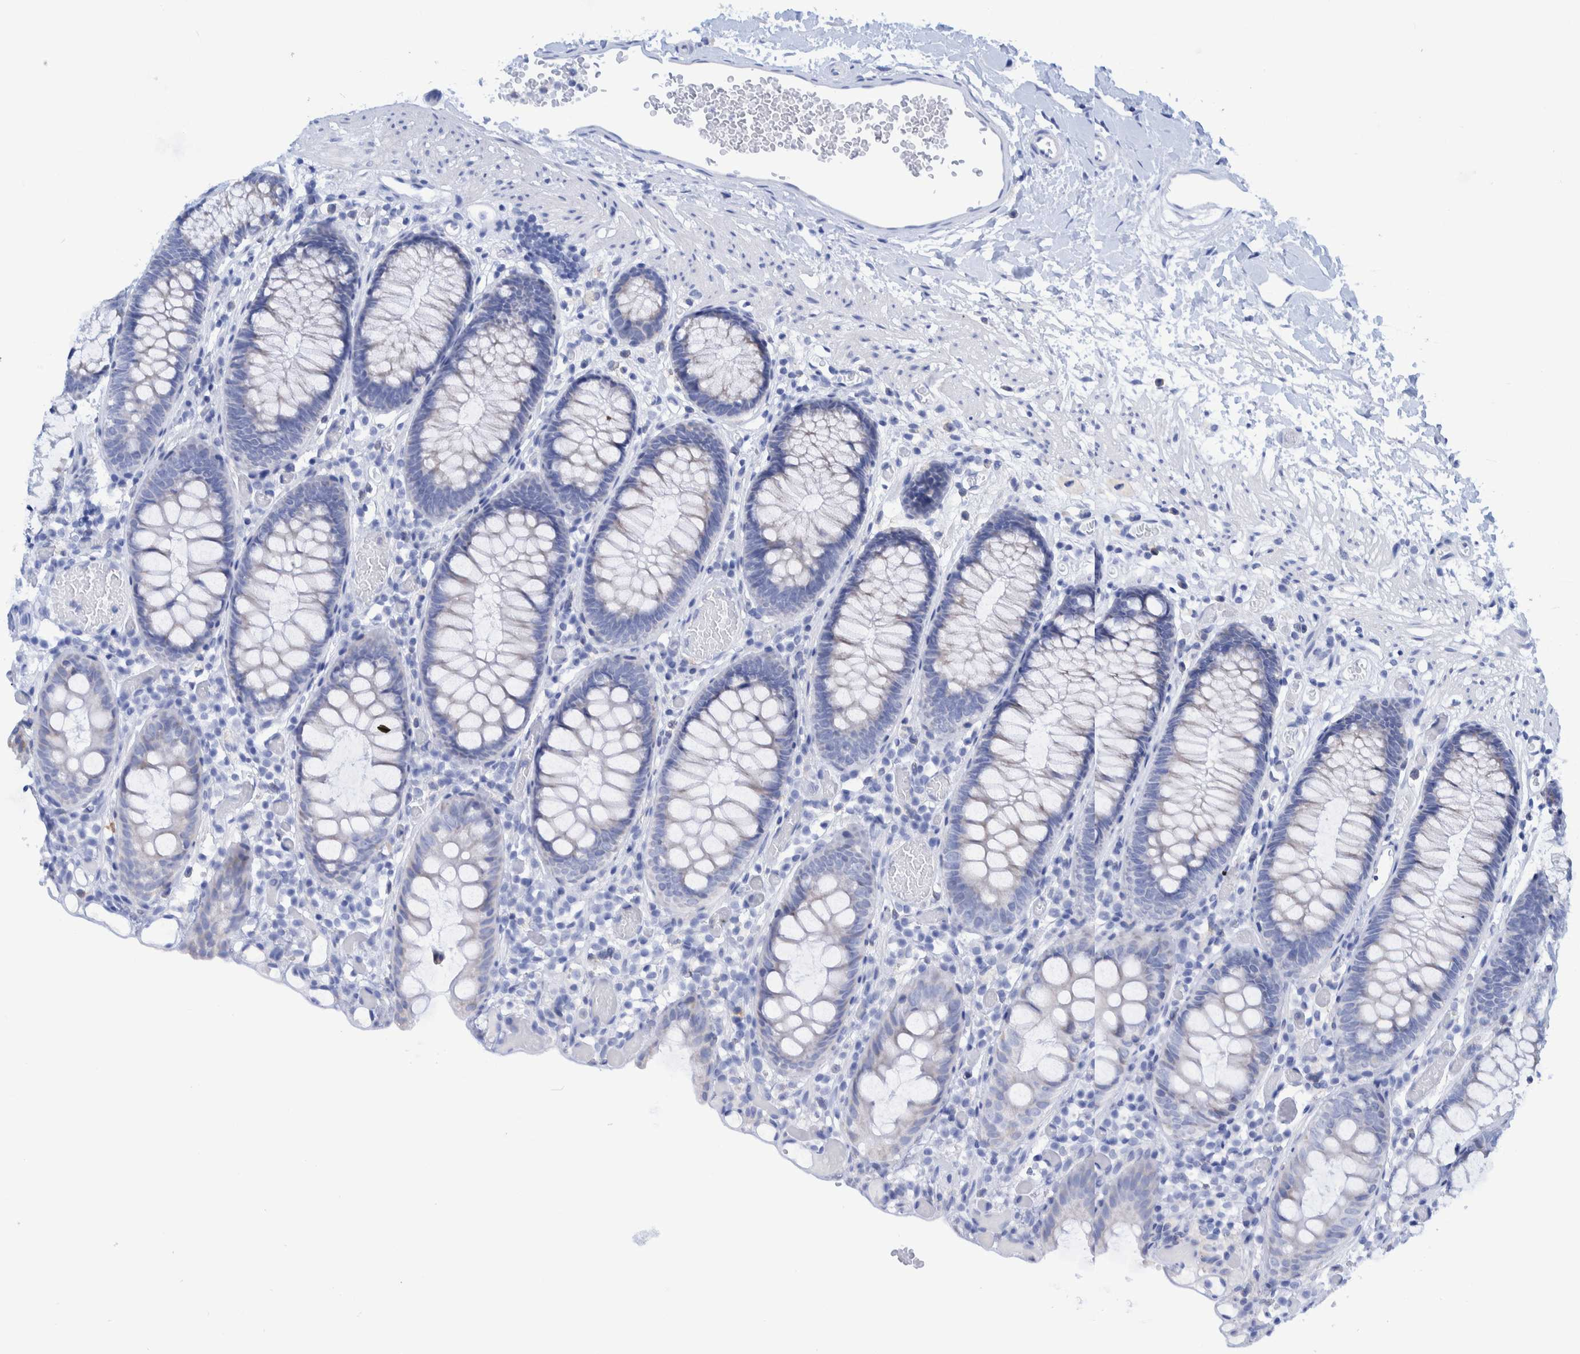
{"staining": {"intensity": "negative", "quantity": "none", "location": "none"}, "tissue": "colon", "cell_type": "Endothelial cells", "image_type": "normal", "snomed": [{"axis": "morphology", "description": "Normal tissue, NOS"}, {"axis": "topography", "description": "Colon"}], "caption": "IHC histopathology image of unremarkable colon: colon stained with DAB exhibits no significant protein expression in endothelial cells.", "gene": "KRT14", "patient": {"sex": "male", "age": 14}}